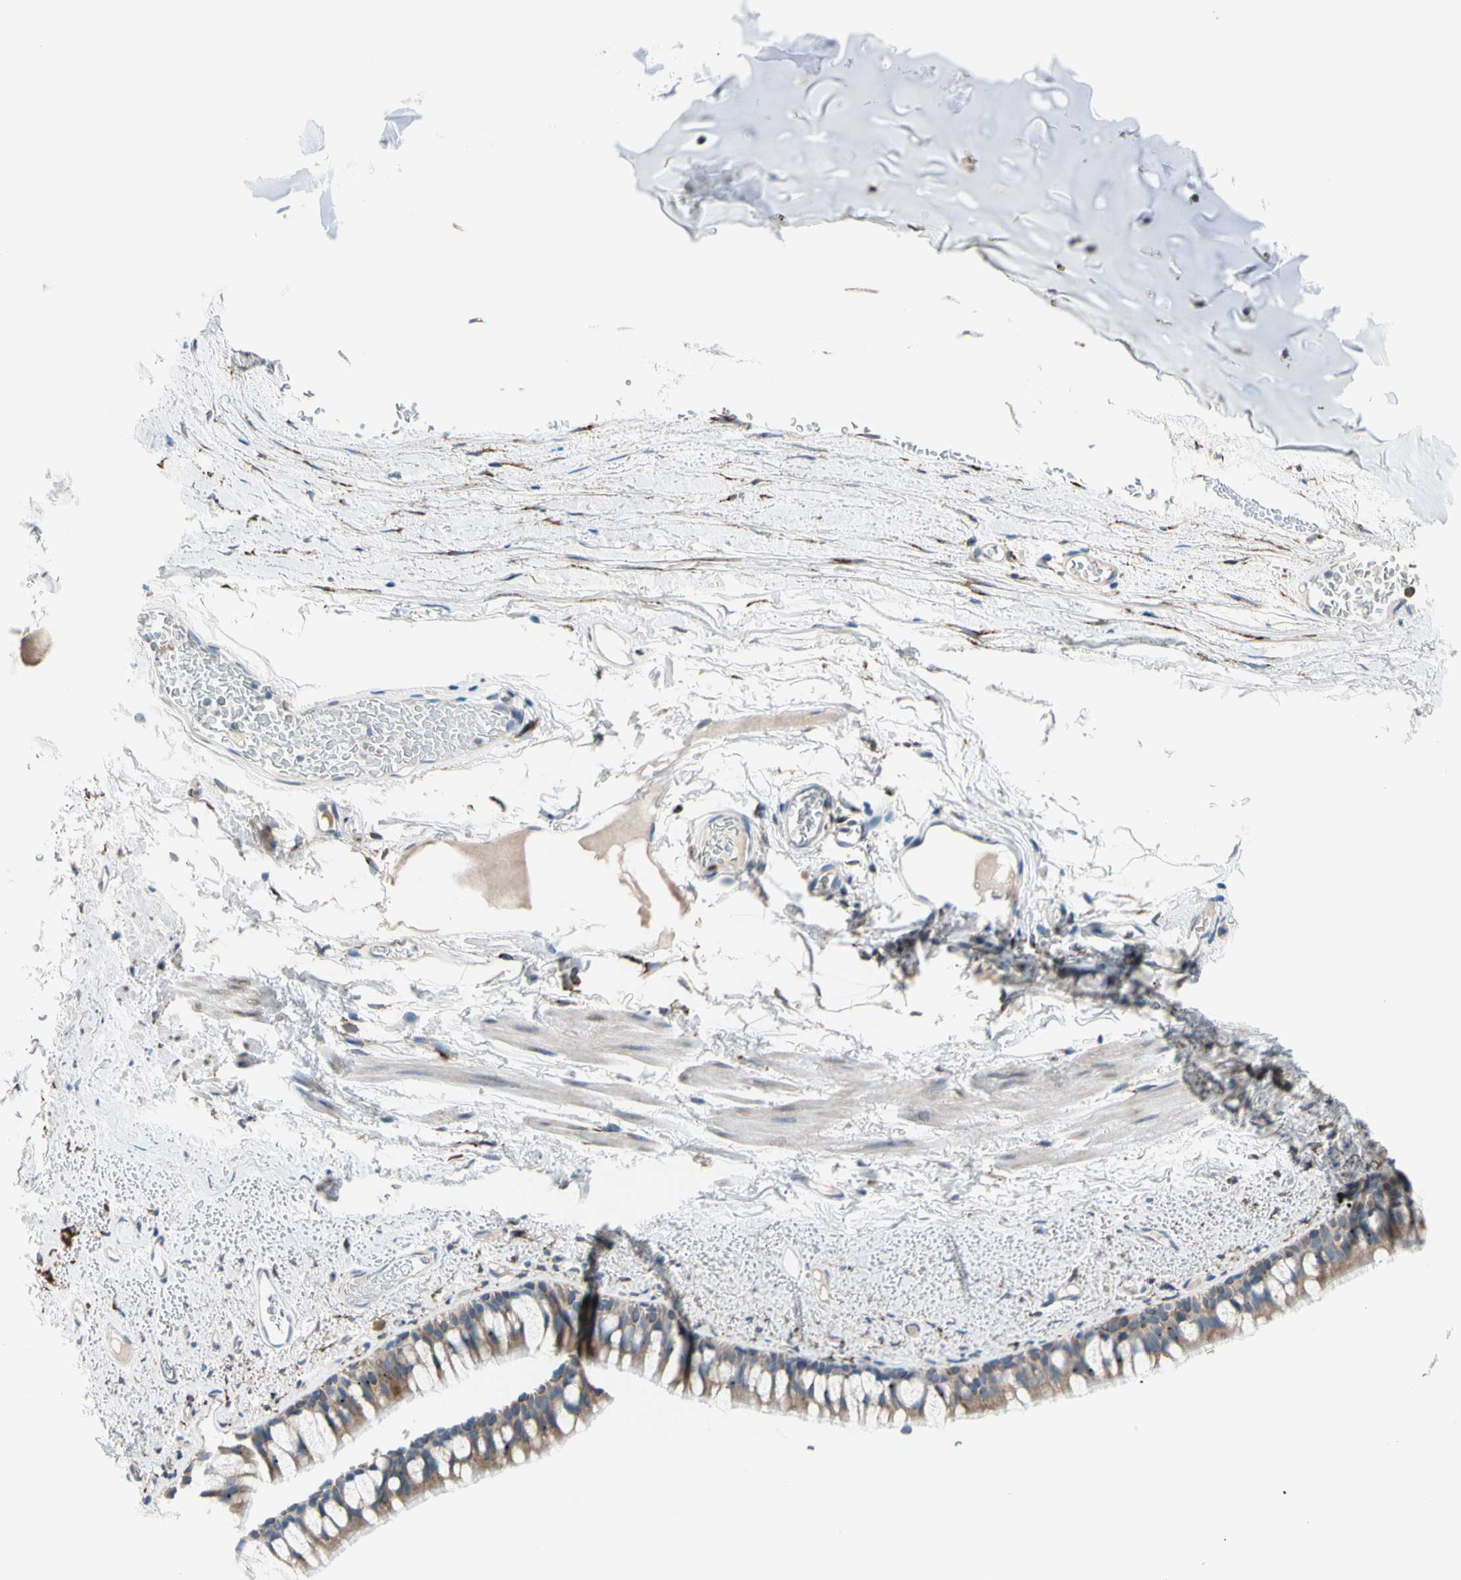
{"staining": {"intensity": "moderate", "quantity": ">75%", "location": "cytoplasmic/membranous"}, "tissue": "bronchus", "cell_type": "Respiratory epithelial cells", "image_type": "normal", "snomed": [{"axis": "morphology", "description": "Normal tissue, NOS"}, {"axis": "topography", "description": "Bronchus"}], "caption": "Immunohistochemistry (IHC) (DAB) staining of normal human bronchus demonstrates moderate cytoplasmic/membranous protein positivity in about >75% of respiratory epithelial cells. Using DAB (3,3'-diaminobenzidine) (brown) and hematoxylin (blue) stains, captured at high magnification using brightfield microscopy.", "gene": "LRPAP1", "patient": {"sex": "female", "age": 73}}